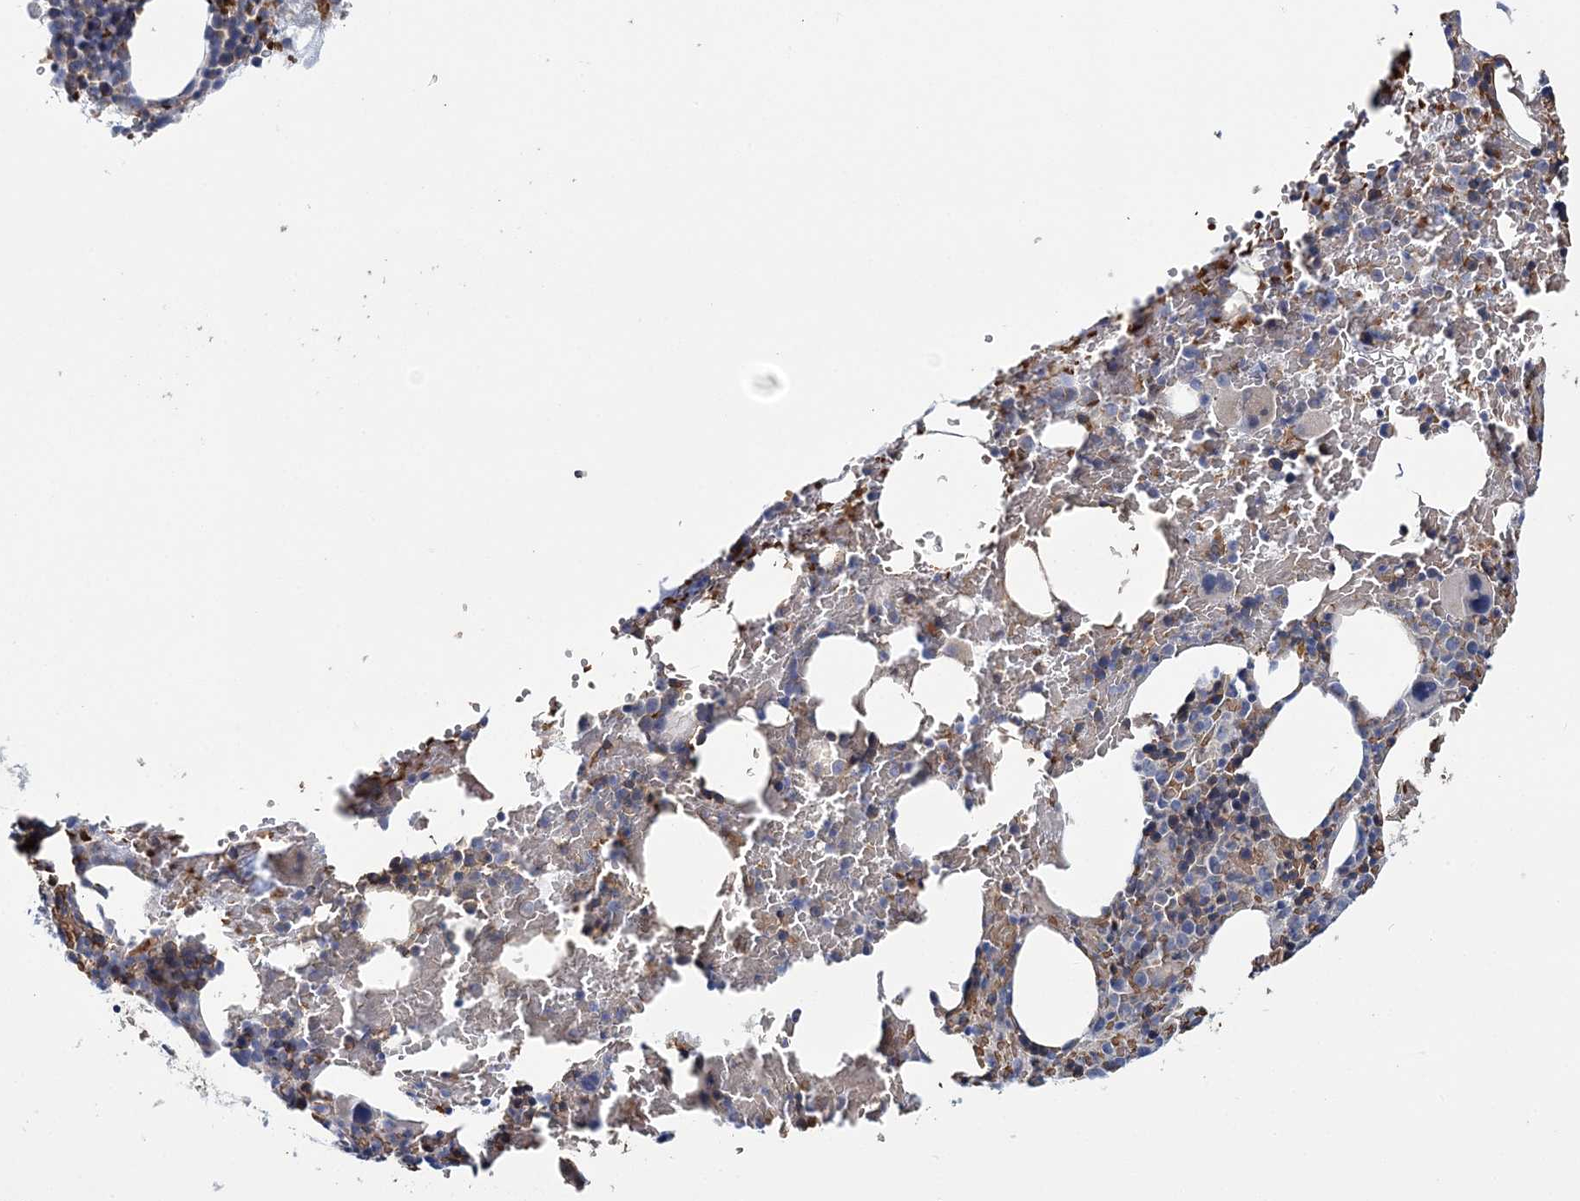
{"staining": {"intensity": "weak", "quantity": "<25%", "location": "cytoplasmic/membranous"}, "tissue": "bone marrow", "cell_type": "Hematopoietic cells", "image_type": "normal", "snomed": [{"axis": "morphology", "description": "Normal tissue, NOS"}, {"axis": "topography", "description": "Bone marrow"}], "caption": "IHC of unremarkable human bone marrow reveals no staining in hematopoietic cells. The staining was performed using DAB to visualize the protein expression in brown, while the nuclei were stained in blue with hematoxylin (Magnification: 20x).", "gene": "ATP11B", "patient": {"sex": "male", "age": 62}}